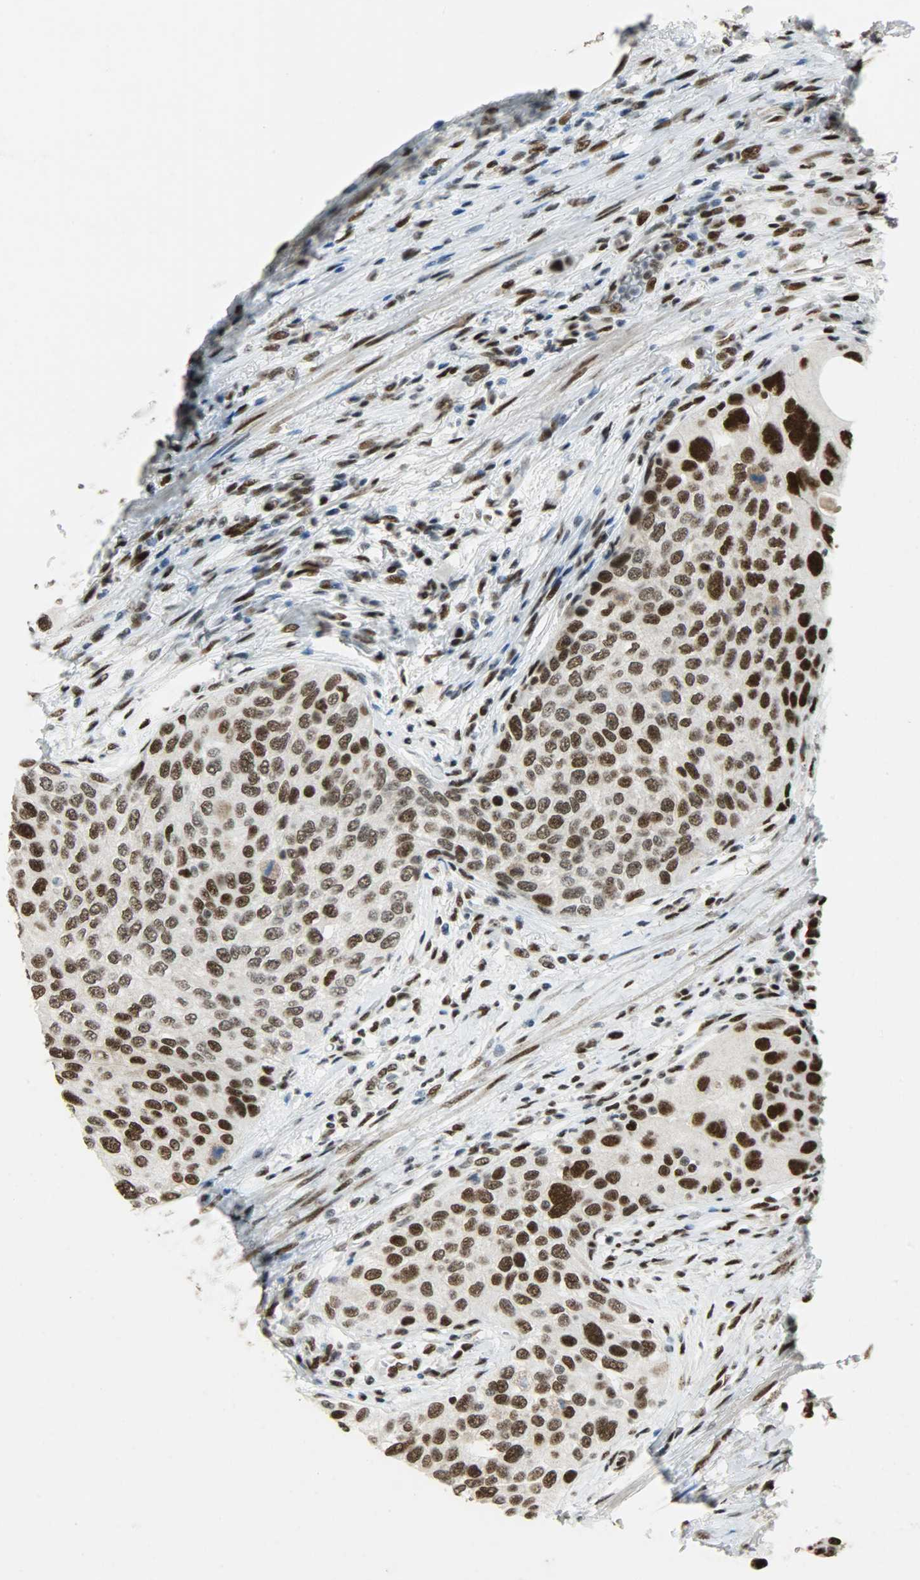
{"staining": {"intensity": "strong", "quantity": ">75%", "location": "nuclear"}, "tissue": "urothelial cancer", "cell_type": "Tumor cells", "image_type": "cancer", "snomed": [{"axis": "morphology", "description": "Urothelial carcinoma, High grade"}, {"axis": "topography", "description": "Urinary bladder"}], "caption": "A brown stain labels strong nuclear positivity of a protein in high-grade urothelial carcinoma tumor cells.", "gene": "SSB", "patient": {"sex": "female", "age": 56}}